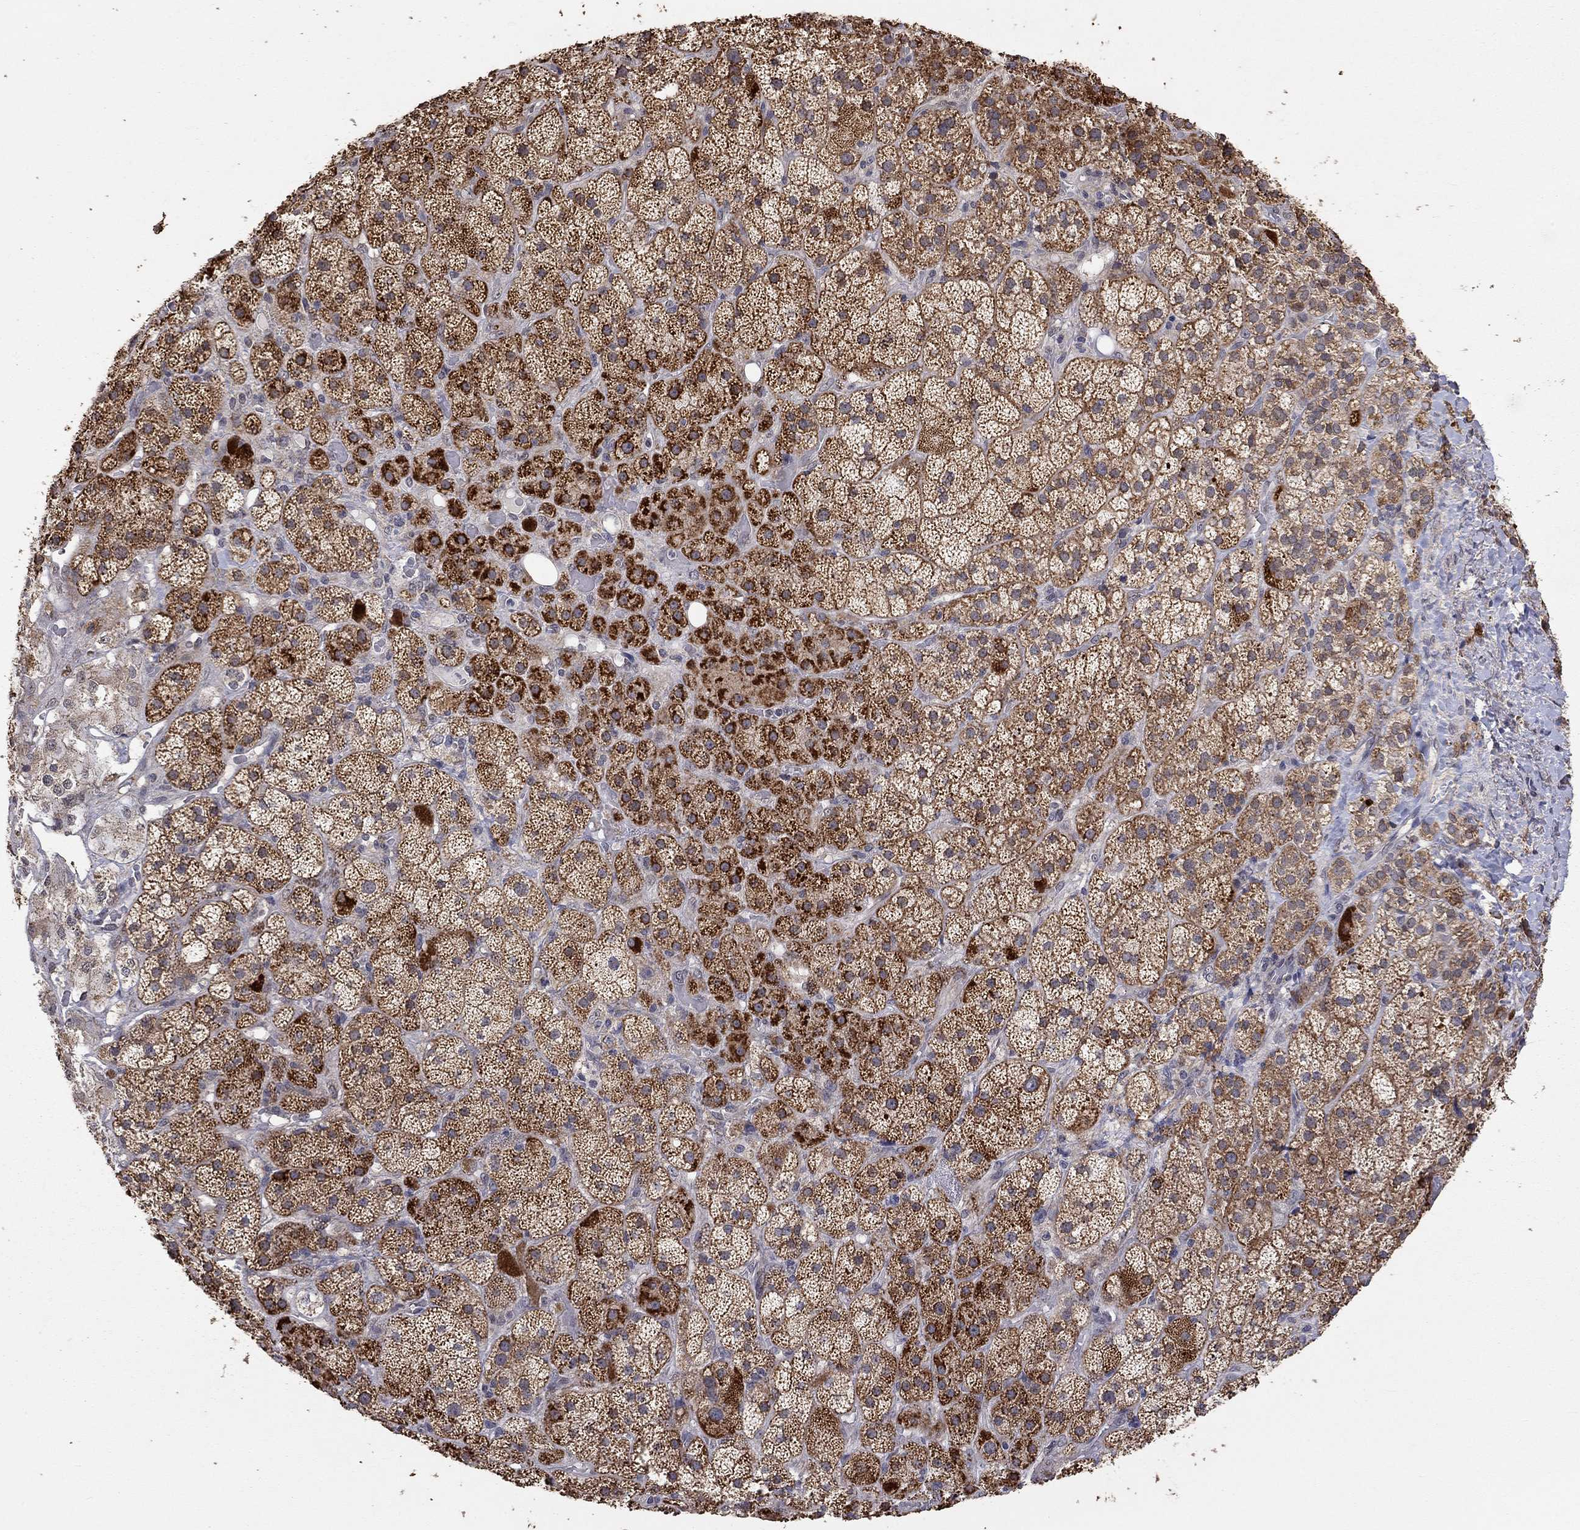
{"staining": {"intensity": "strong", "quantity": "25%-75%", "location": "cytoplasmic/membranous"}, "tissue": "adrenal gland", "cell_type": "Glandular cells", "image_type": "normal", "snomed": [{"axis": "morphology", "description": "Normal tissue, NOS"}, {"axis": "topography", "description": "Adrenal gland"}], "caption": "Immunohistochemistry staining of benign adrenal gland, which reveals high levels of strong cytoplasmic/membranous staining in about 25%-75% of glandular cells indicating strong cytoplasmic/membranous protein staining. The staining was performed using DAB (brown) for protein detection and nuclei were counterstained in hematoxylin (blue).", "gene": "ANKRA2", "patient": {"sex": "male", "age": 57}}